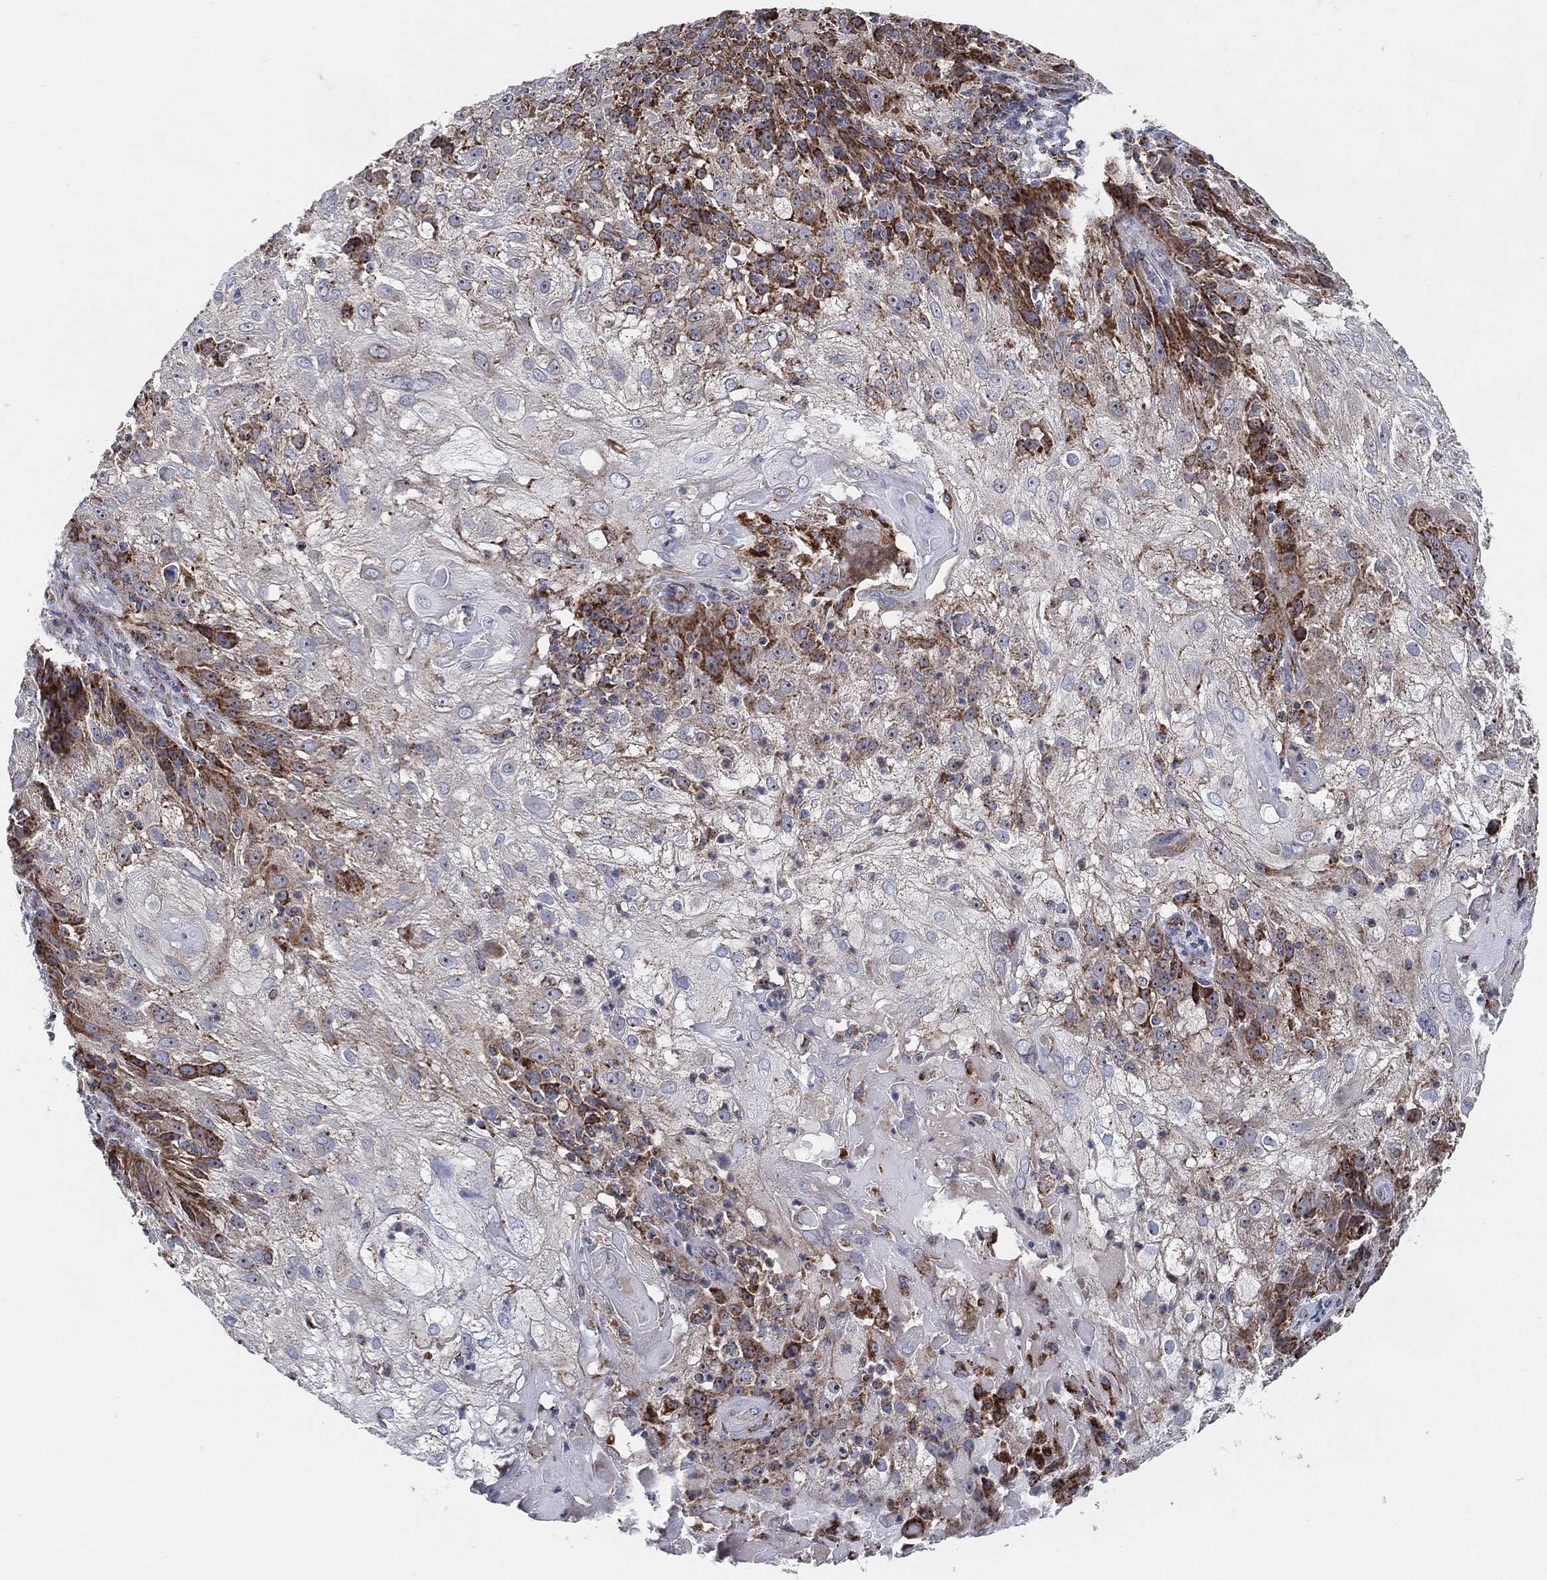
{"staining": {"intensity": "strong", "quantity": "<25%", "location": "cytoplasmic/membranous"}, "tissue": "skin cancer", "cell_type": "Tumor cells", "image_type": "cancer", "snomed": [{"axis": "morphology", "description": "Normal tissue, NOS"}, {"axis": "morphology", "description": "Squamous cell carcinoma, NOS"}, {"axis": "topography", "description": "Skin"}], "caption": "A medium amount of strong cytoplasmic/membranous expression is seen in about <25% of tumor cells in skin squamous cell carcinoma tissue.", "gene": "GCAT", "patient": {"sex": "female", "age": 83}}